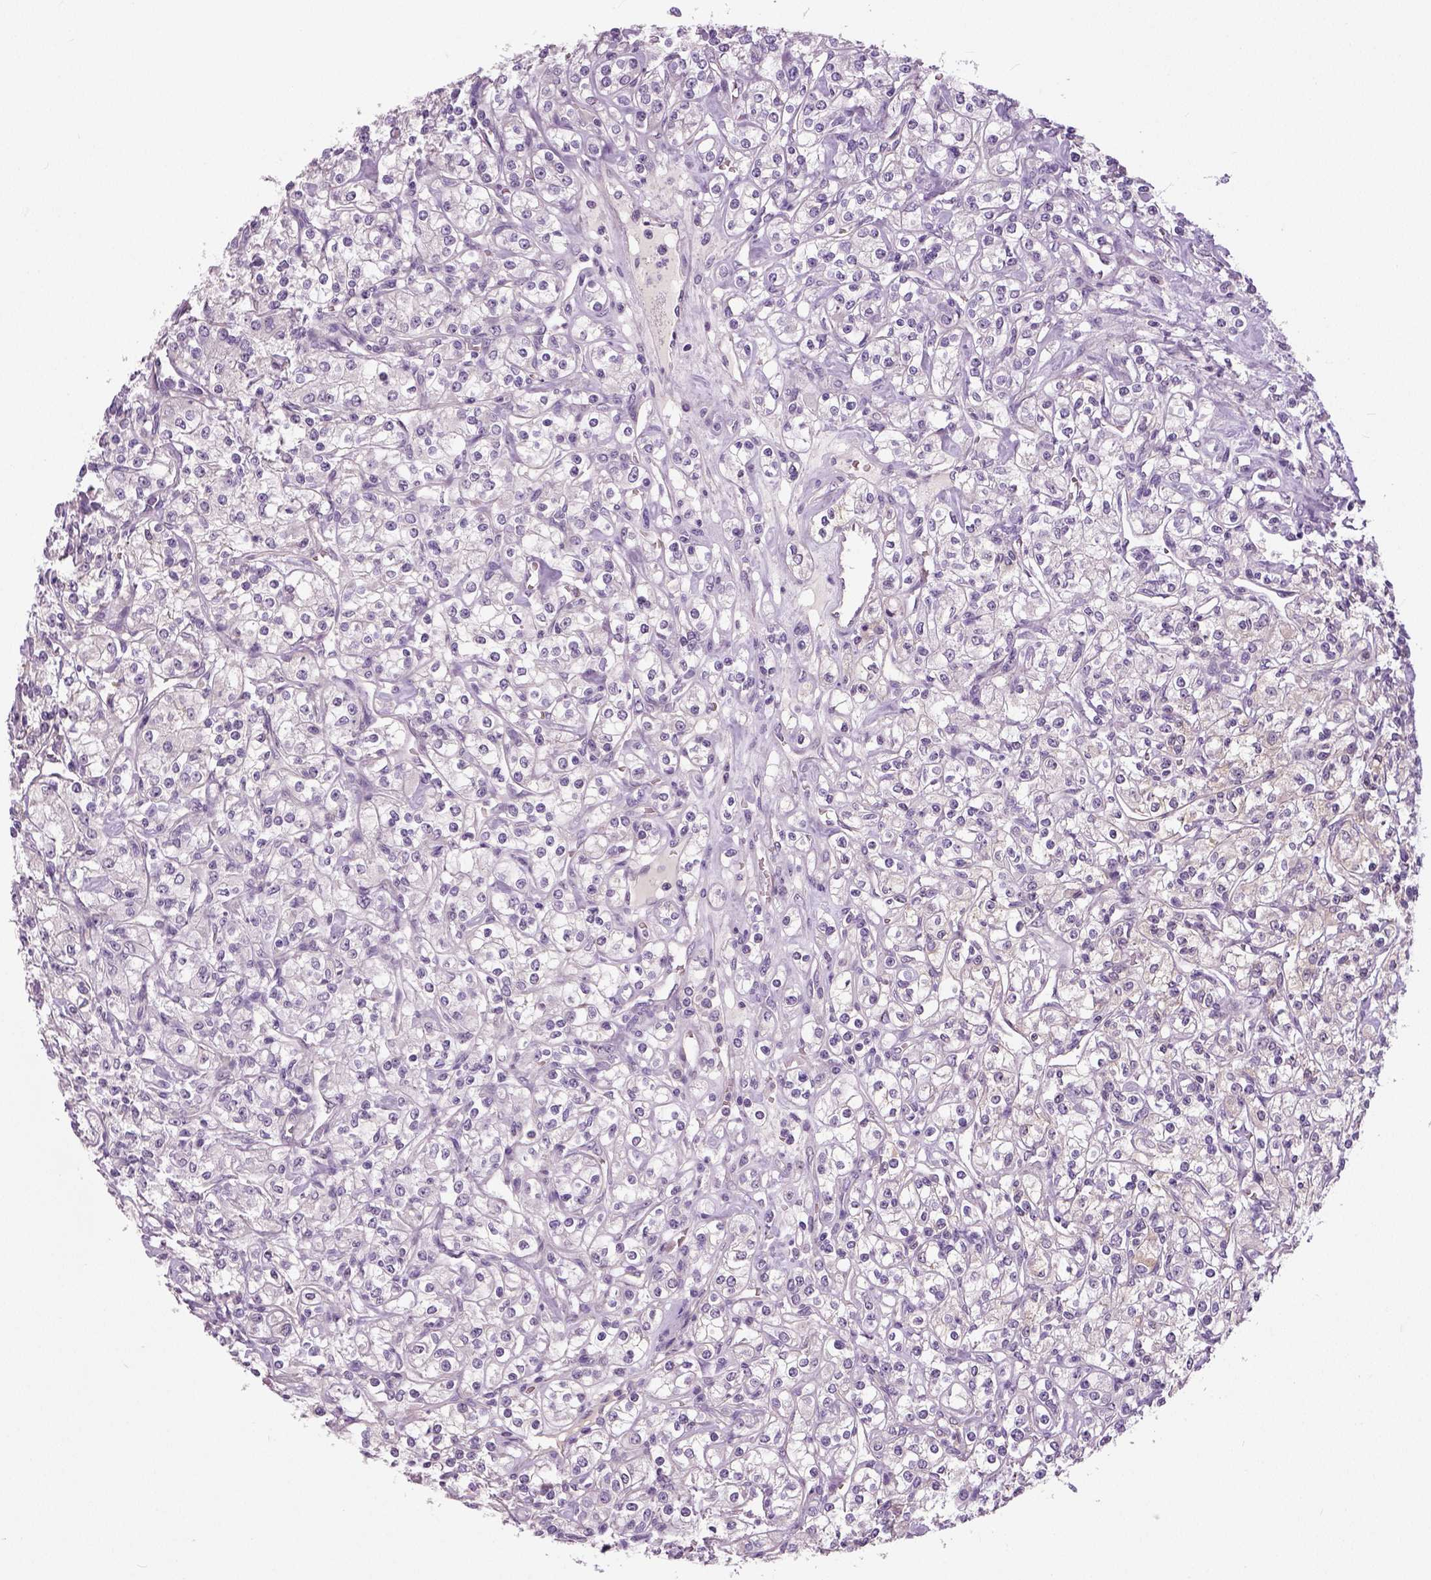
{"staining": {"intensity": "negative", "quantity": "none", "location": "none"}, "tissue": "renal cancer", "cell_type": "Tumor cells", "image_type": "cancer", "snomed": [{"axis": "morphology", "description": "Adenocarcinoma, NOS"}, {"axis": "topography", "description": "Kidney"}], "caption": "Immunohistochemical staining of human renal adenocarcinoma demonstrates no significant staining in tumor cells.", "gene": "NECAB1", "patient": {"sex": "male", "age": 77}}